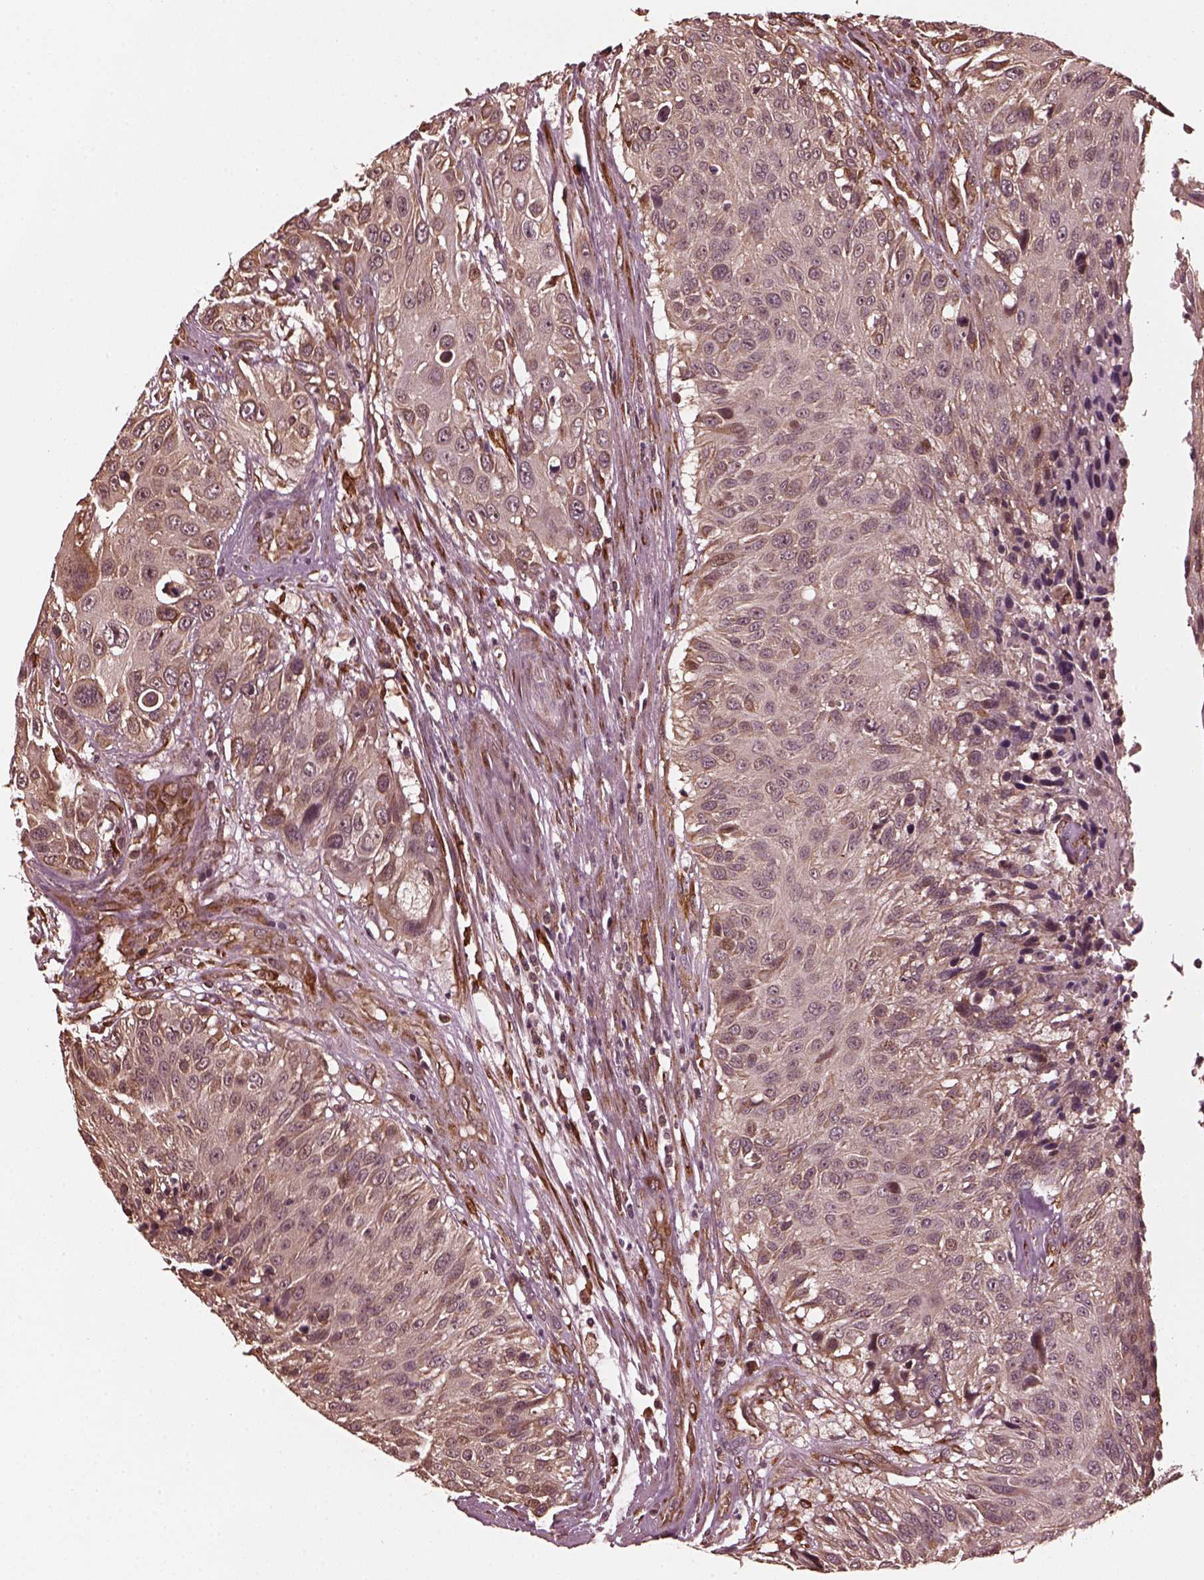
{"staining": {"intensity": "weak", "quantity": "25%-75%", "location": "cytoplasmic/membranous"}, "tissue": "urothelial cancer", "cell_type": "Tumor cells", "image_type": "cancer", "snomed": [{"axis": "morphology", "description": "Urothelial carcinoma, NOS"}, {"axis": "topography", "description": "Urinary bladder"}], "caption": "Immunohistochemical staining of urothelial cancer shows weak cytoplasmic/membranous protein expression in approximately 25%-75% of tumor cells. The staining was performed using DAB to visualize the protein expression in brown, while the nuclei were stained in blue with hematoxylin (Magnification: 20x).", "gene": "ZNF292", "patient": {"sex": "male", "age": 55}}